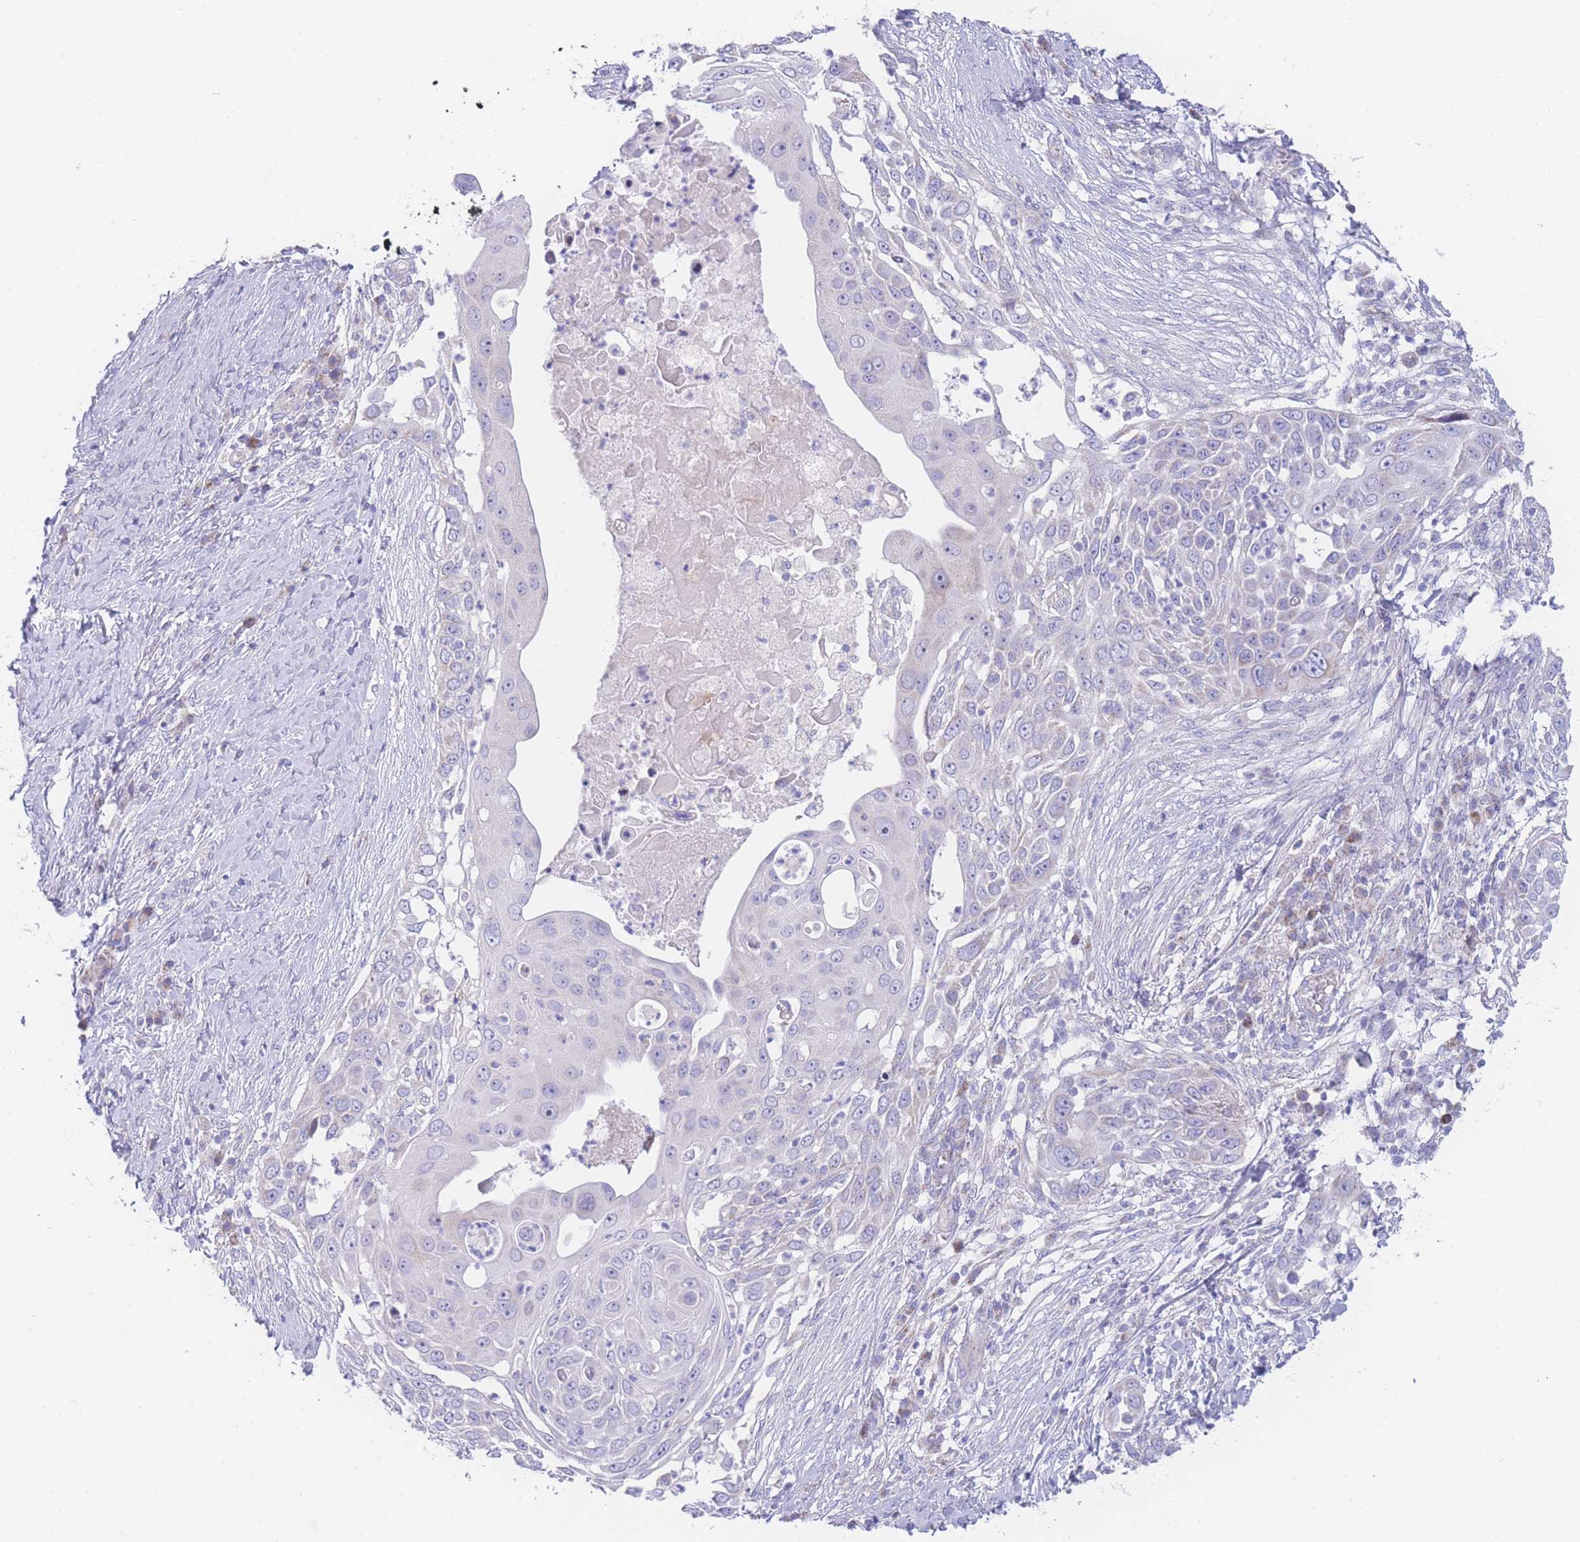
{"staining": {"intensity": "negative", "quantity": "none", "location": "none"}, "tissue": "skin cancer", "cell_type": "Tumor cells", "image_type": "cancer", "snomed": [{"axis": "morphology", "description": "Squamous cell carcinoma, NOS"}, {"axis": "topography", "description": "Skin"}], "caption": "Immunohistochemistry of skin cancer (squamous cell carcinoma) demonstrates no staining in tumor cells.", "gene": "GPAM", "patient": {"sex": "female", "age": 44}}